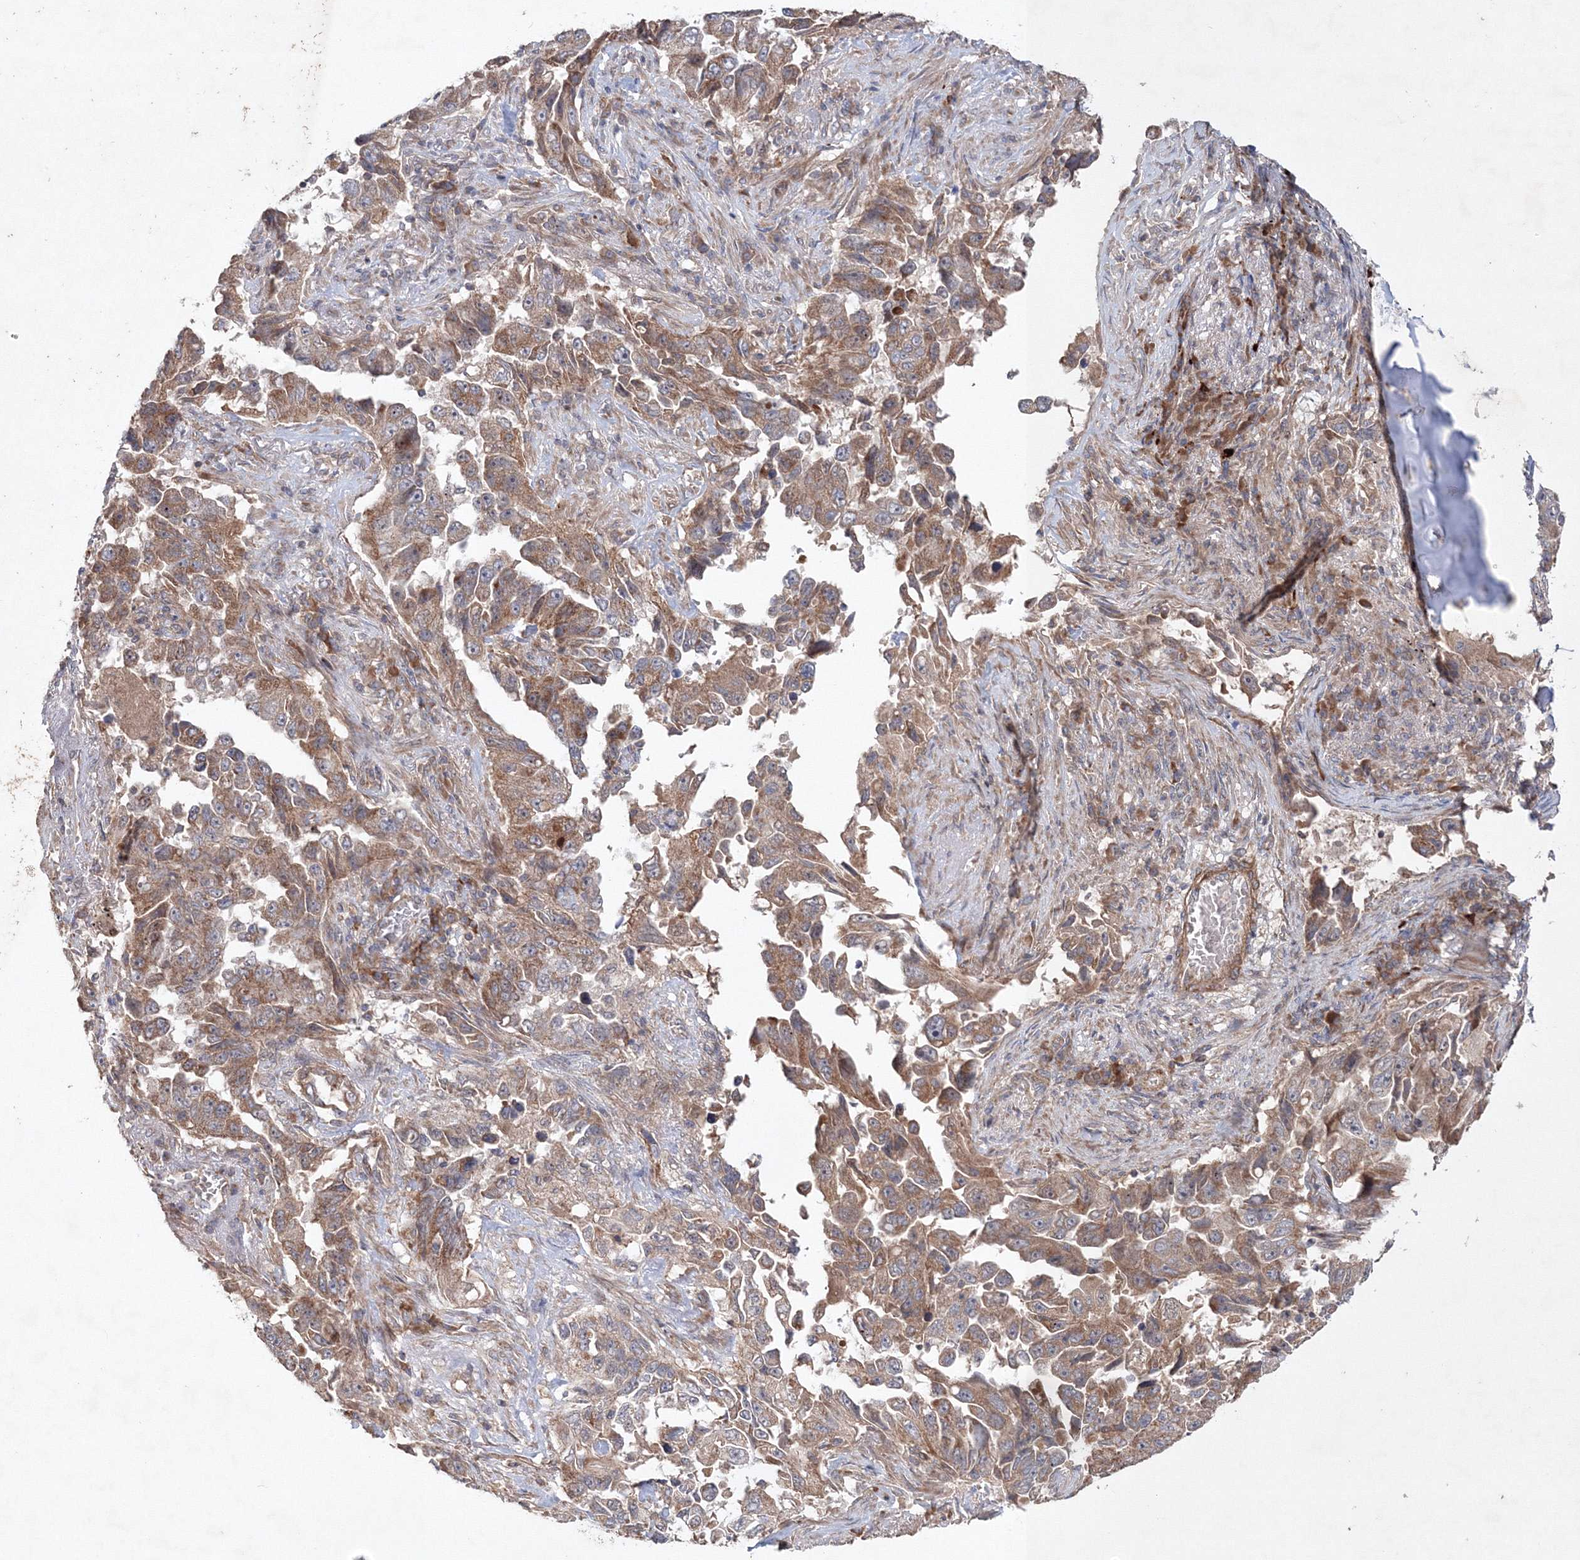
{"staining": {"intensity": "moderate", "quantity": ">75%", "location": "cytoplasmic/membranous"}, "tissue": "lung cancer", "cell_type": "Tumor cells", "image_type": "cancer", "snomed": [{"axis": "morphology", "description": "Adenocarcinoma, NOS"}, {"axis": "topography", "description": "Lung"}], "caption": "A high-resolution micrograph shows immunohistochemistry staining of lung cancer, which reveals moderate cytoplasmic/membranous positivity in approximately >75% of tumor cells. Ihc stains the protein in brown and the nuclei are stained blue.", "gene": "NOA1", "patient": {"sex": "female", "age": 51}}